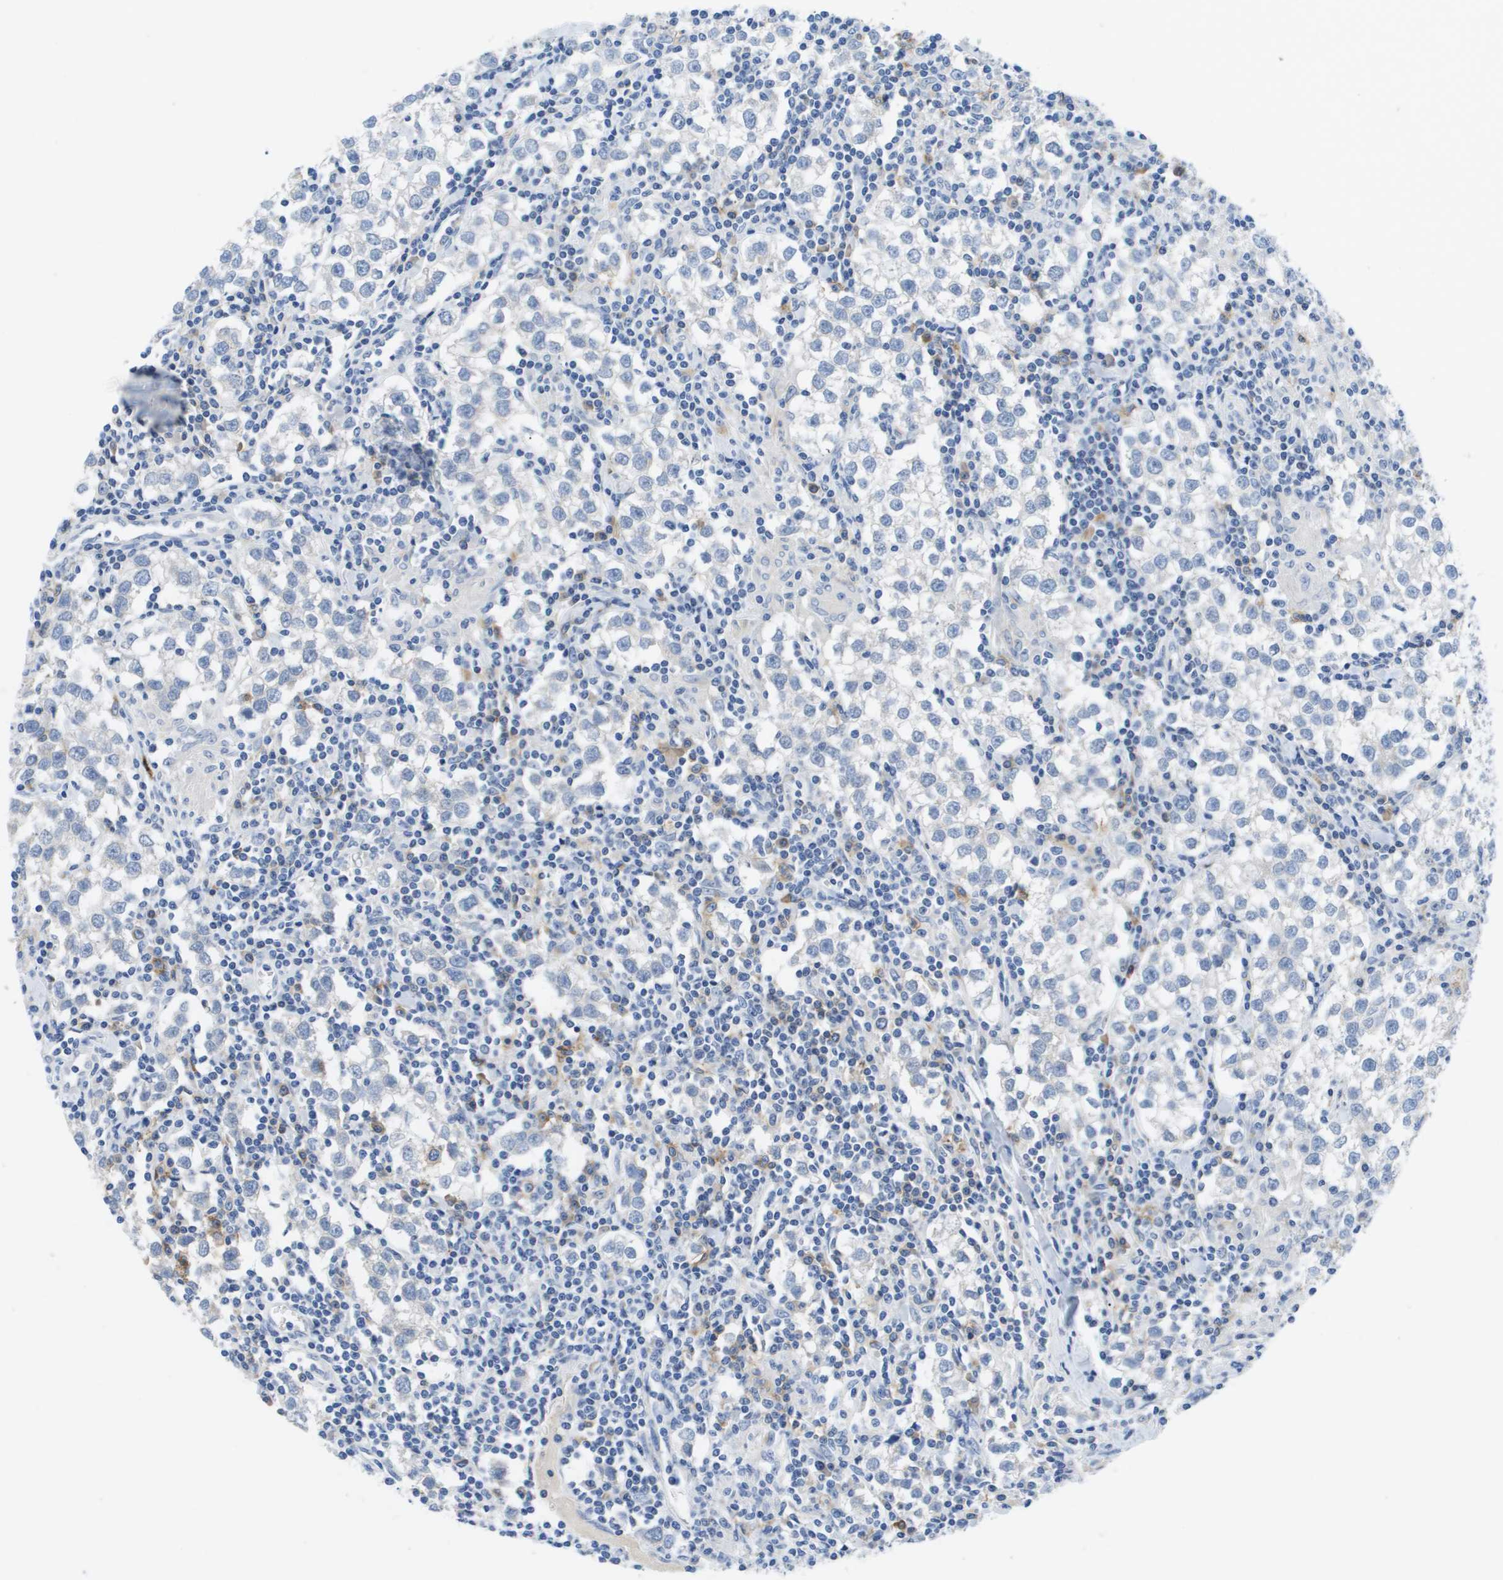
{"staining": {"intensity": "negative", "quantity": "none", "location": "none"}, "tissue": "testis cancer", "cell_type": "Tumor cells", "image_type": "cancer", "snomed": [{"axis": "morphology", "description": "Seminoma, NOS"}, {"axis": "morphology", "description": "Carcinoma, Embryonal, NOS"}, {"axis": "topography", "description": "Testis"}], "caption": "Tumor cells are negative for brown protein staining in seminoma (testis).", "gene": "MS4A1", "patient": {"sex": "male", "age": 36}}